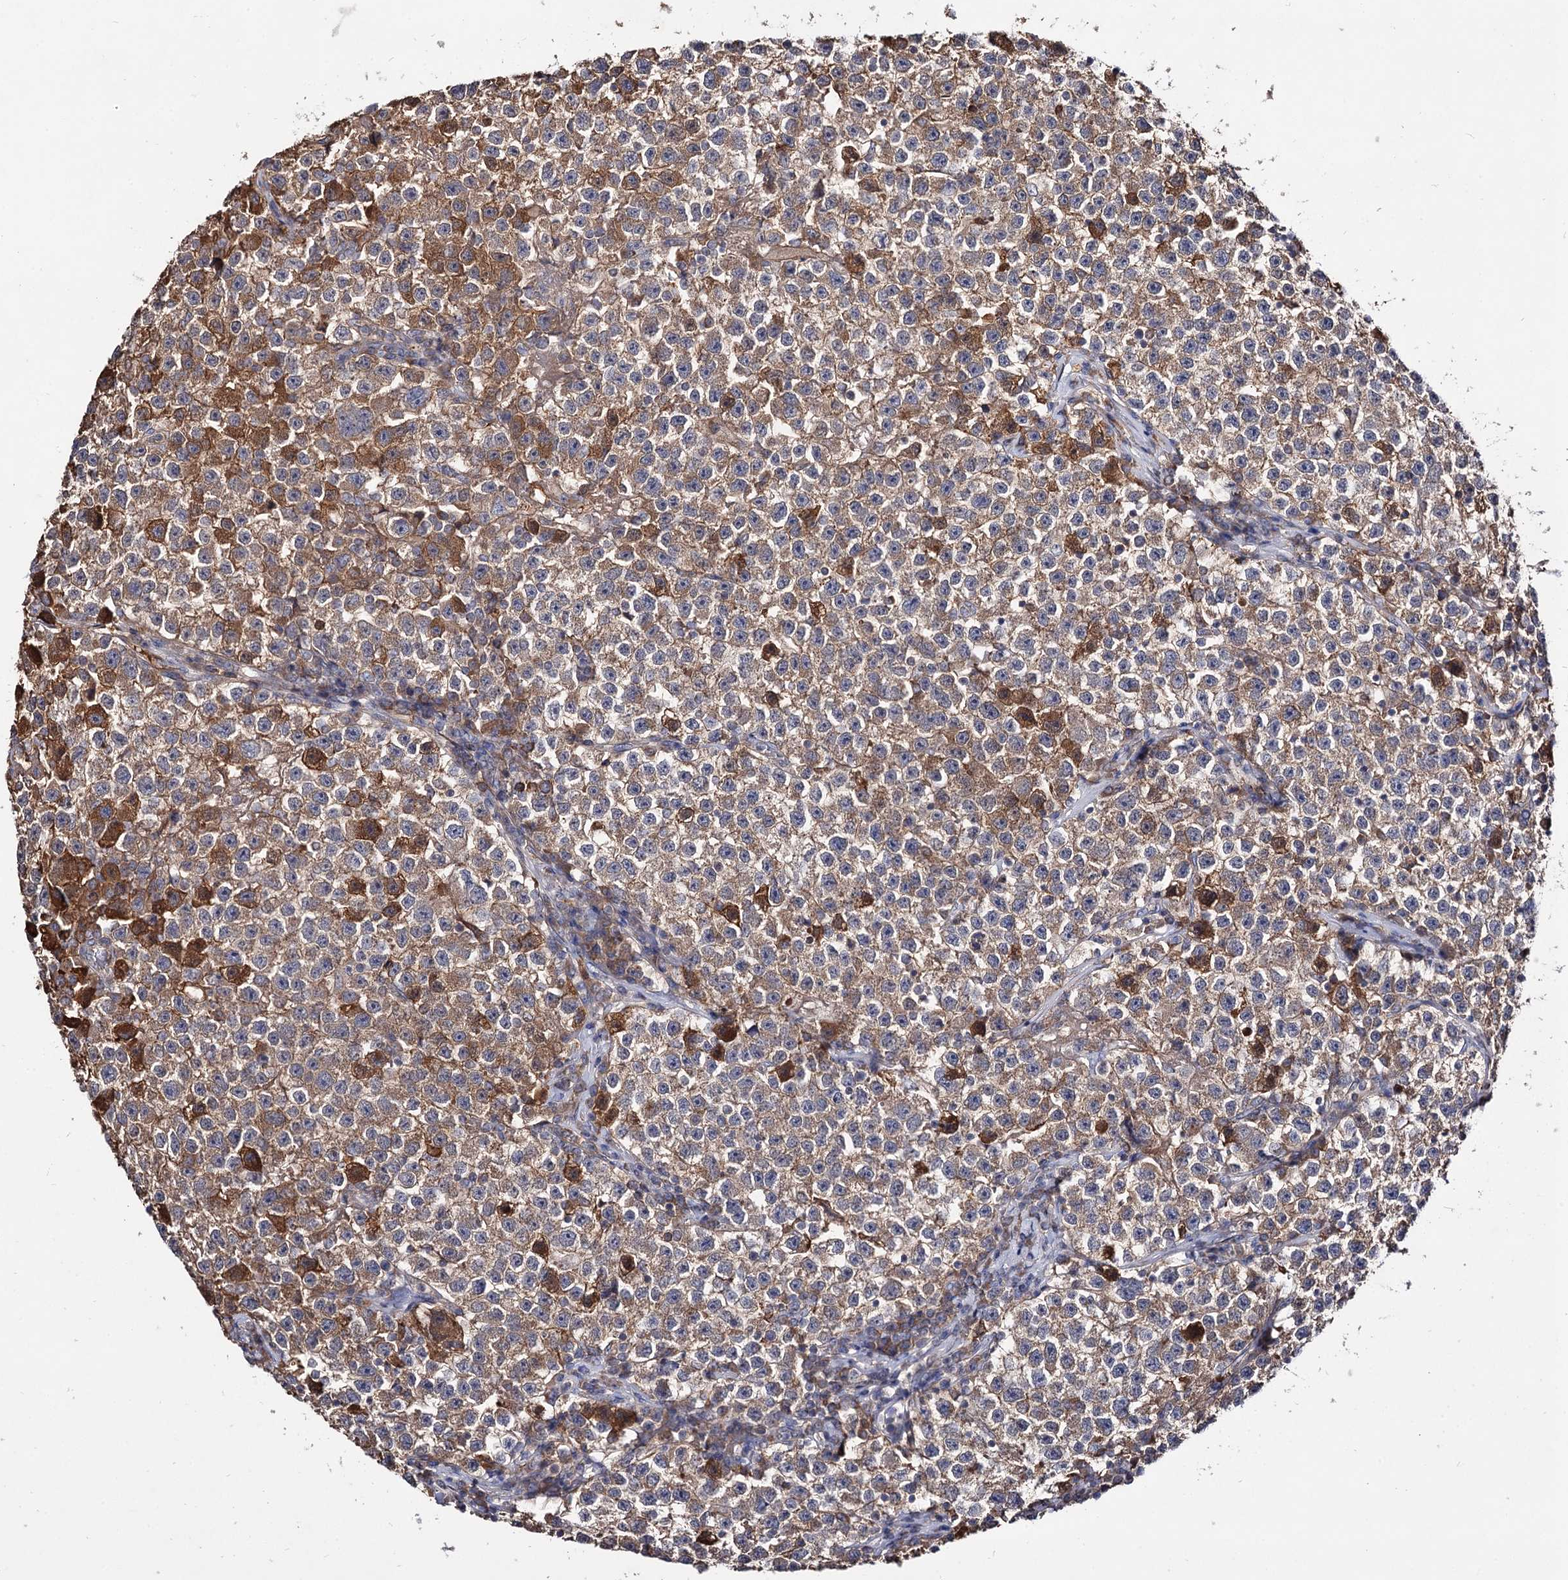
{"staining": {"intensity": "moderate", "quantity": ">75%", "location": "cytoplasmic/membranous"}, "tissue": "testis cancer", "cell_type": "Tumor cells", "image_type": "cancer", "snomed": [{"axis": "morphology", "description": "Seminoma, NOS"}, {"axis": "topography", "description": "Testis"}], "caption": "Approximately >75% of tumor cells in human testis cancer (seminoma) demonstrate moderate cytoplasmic/membranous protein staining as visualized by brown immunohistochemical staining.", "gene": "ARFIP2", "patient": {"sex": "male", "age": 22}}